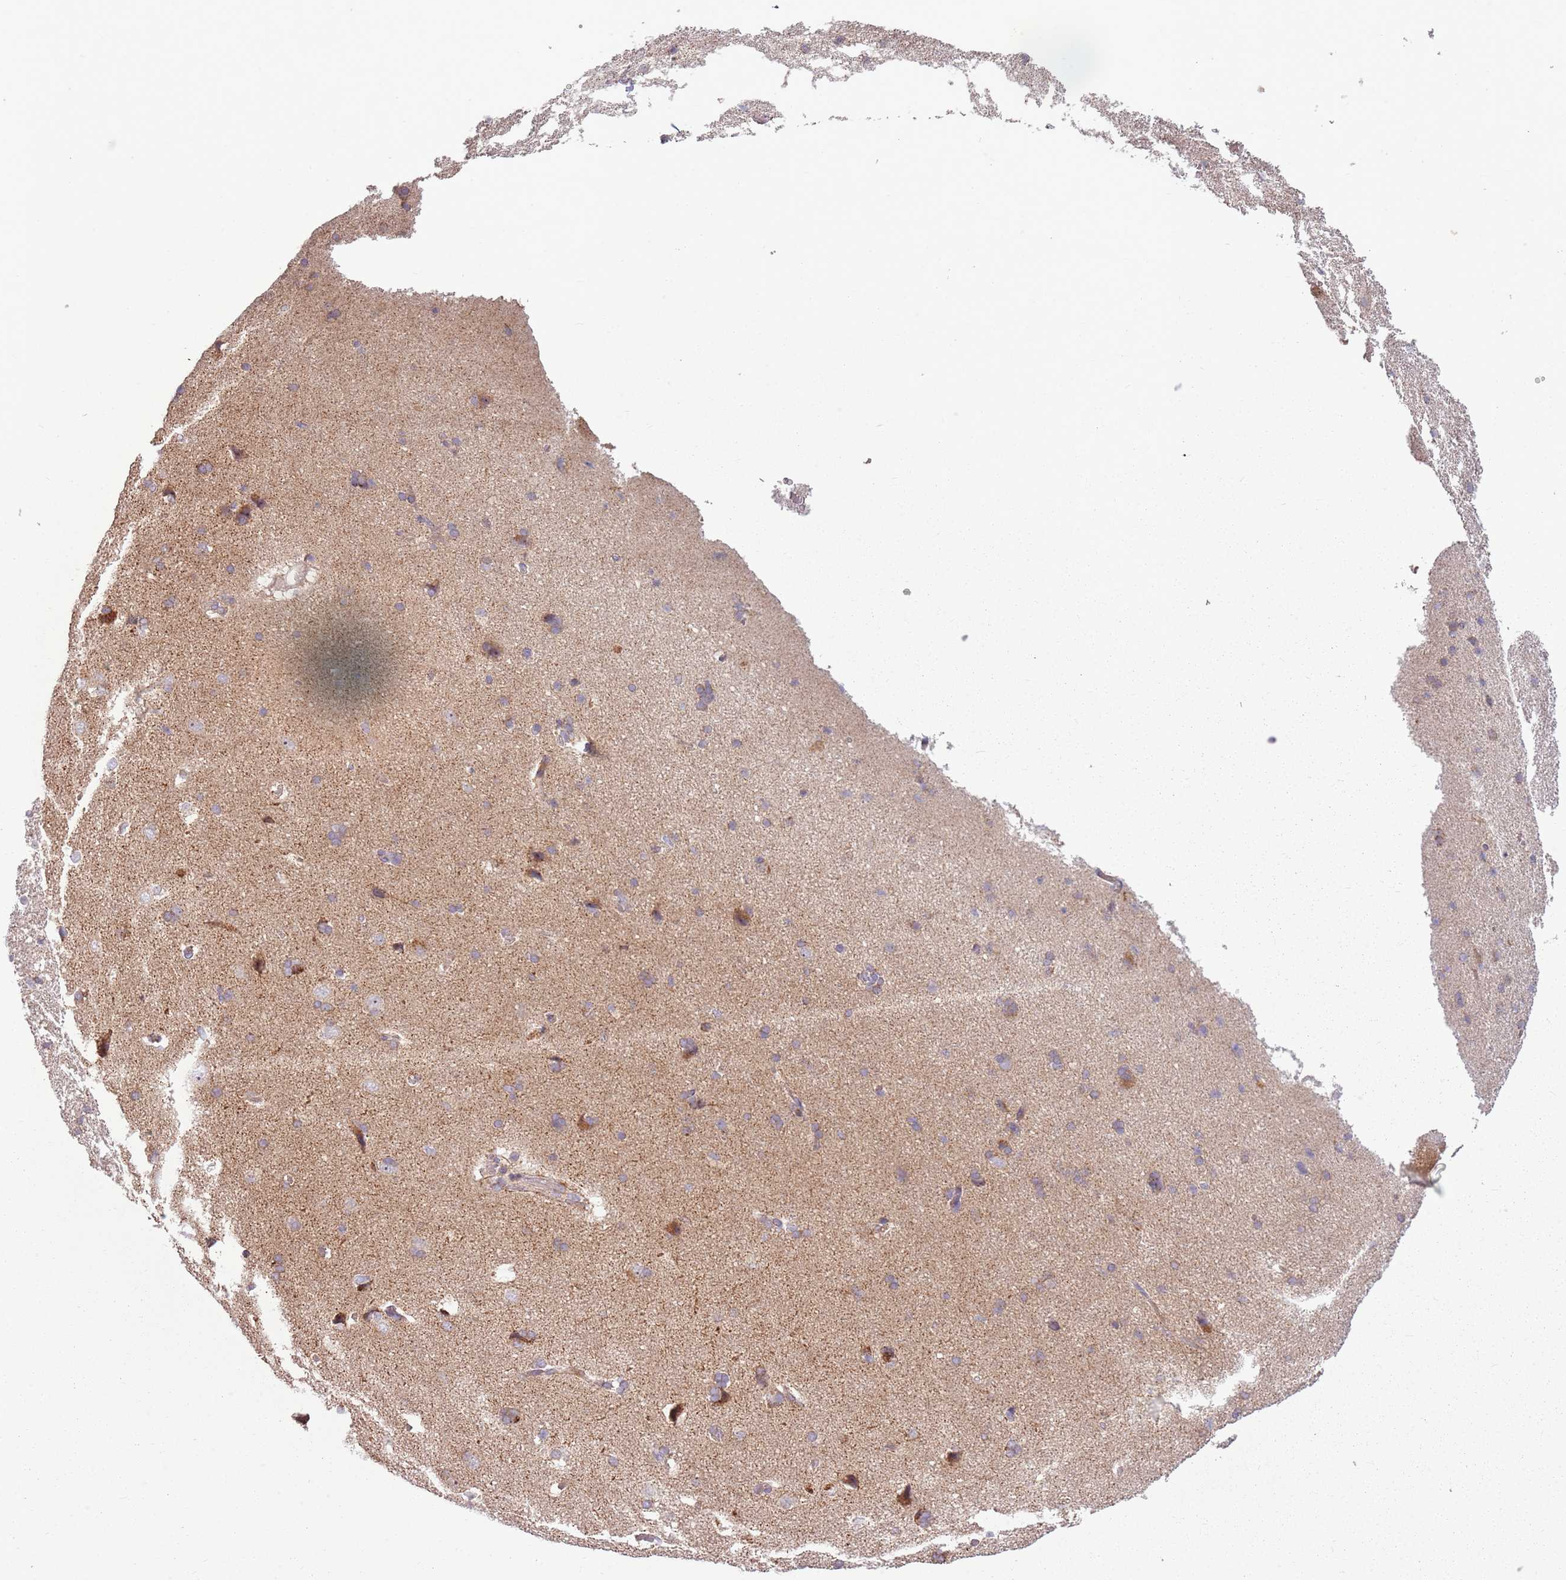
{"staining": {"intensity": "weak", "quantity": "<25%", "location": "cytoplasmic/membranous"}, "tissue": "cerebral cortex", "cell_type": "Endothelial cells", "image_type": "normal", "snomed": [{"axis": "morphology", "description": "Normal tissue, NOS"}, {"axis": "topography", "description": "Cerebral cortex"}], "caption": "IHC micrograph of unremarkable human cerebral cortex stained for a protein (brown), which exhibits no expression in endothelial cells.", "gene": "ZNF530", "patient": {"sex": "male", "age": 62}}